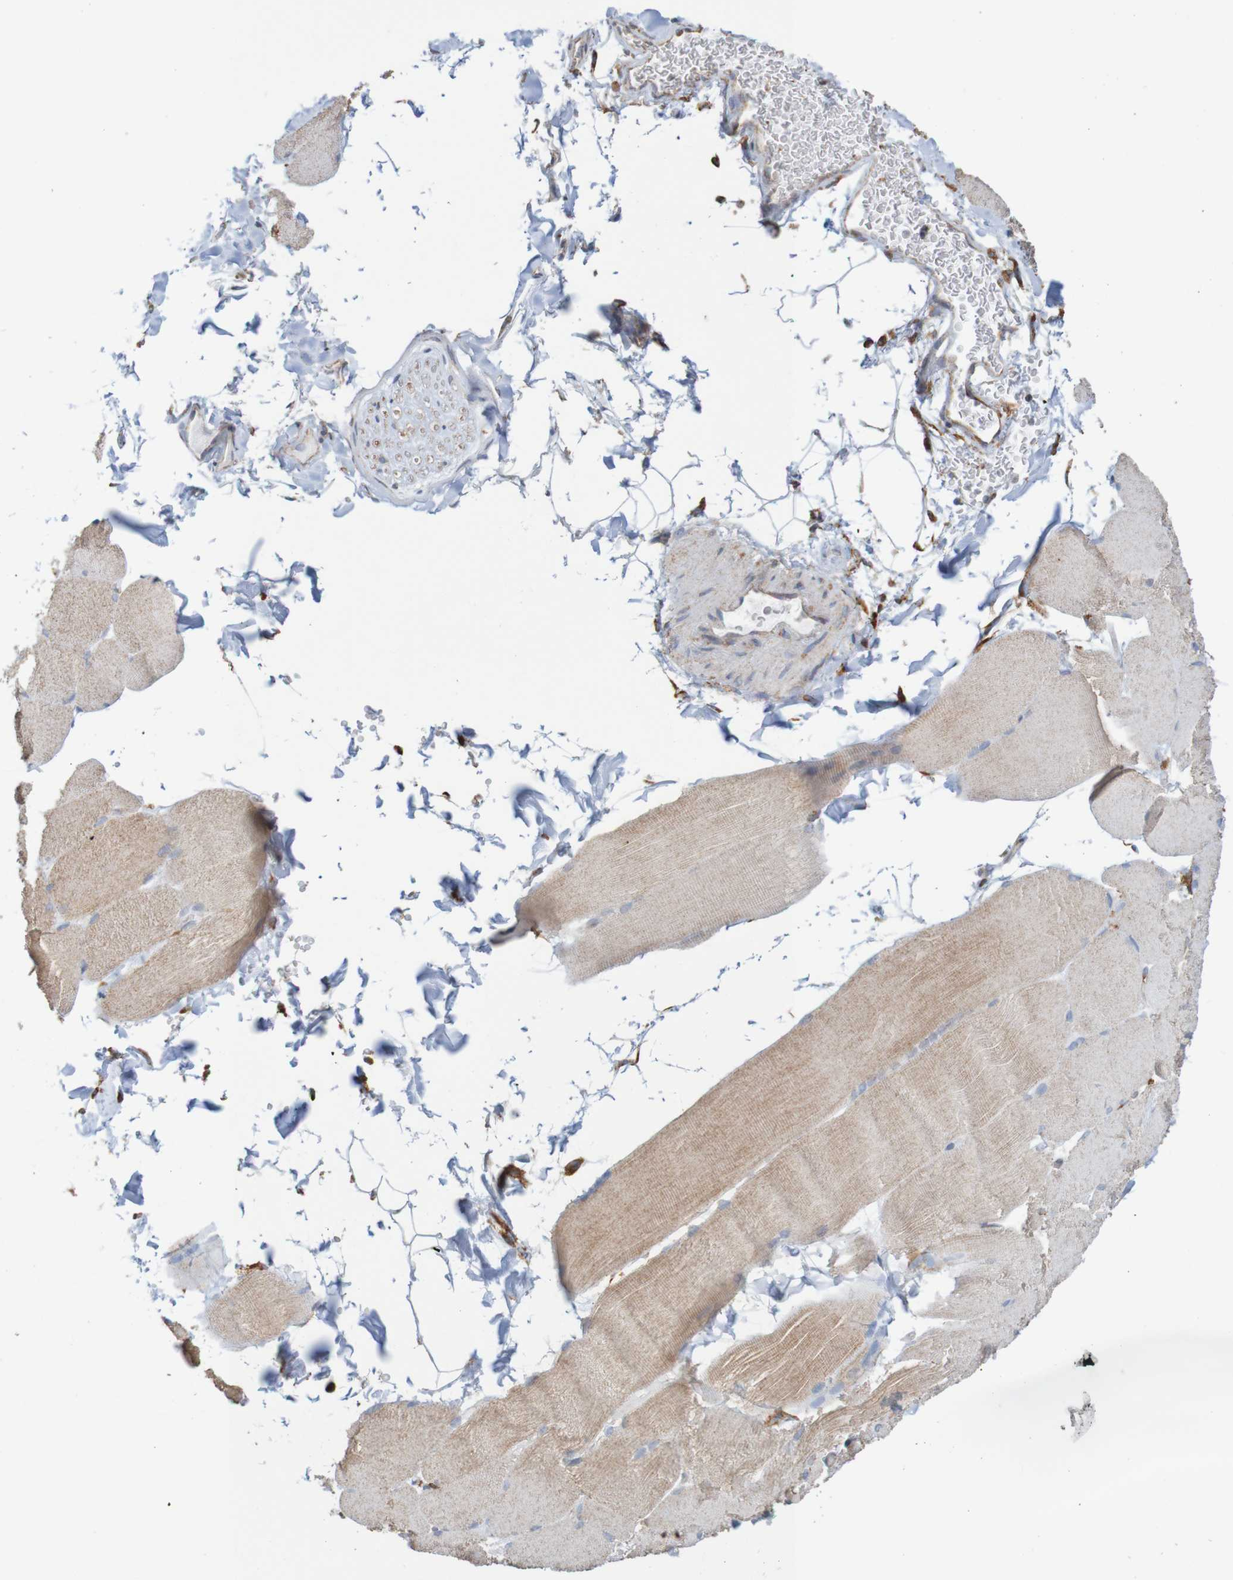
{"staining": {"intensity": "weak", "quantity": "25%-75%", "location": "cytoplasmic/membranous"}, "tissue": "skeletal muscle", "cell_type": "Myocytes", "image_type": "normal", "snomed": [{"axis": "morphology", "description": "Normal tissue, NOS"}, {"axis": "topography", "description": "Skin"}, {"axis": "topography", "description": "Skeletal muscle"}], "caption": "Immunohistochemistry (IHC) (DAB (3,3'-diaminobenzidine)) staining of normal skeletal muscle reveals weak cytoplasmic/membranous protein staining in approximately 25%-75% of myocytes. The staining was performed using DAB, with brown indicating positive protein expression. Nuclei are stained blue with hematoxylin.", "gene": "PDIA3", "patient": {"sex": "male", "age": 83}}